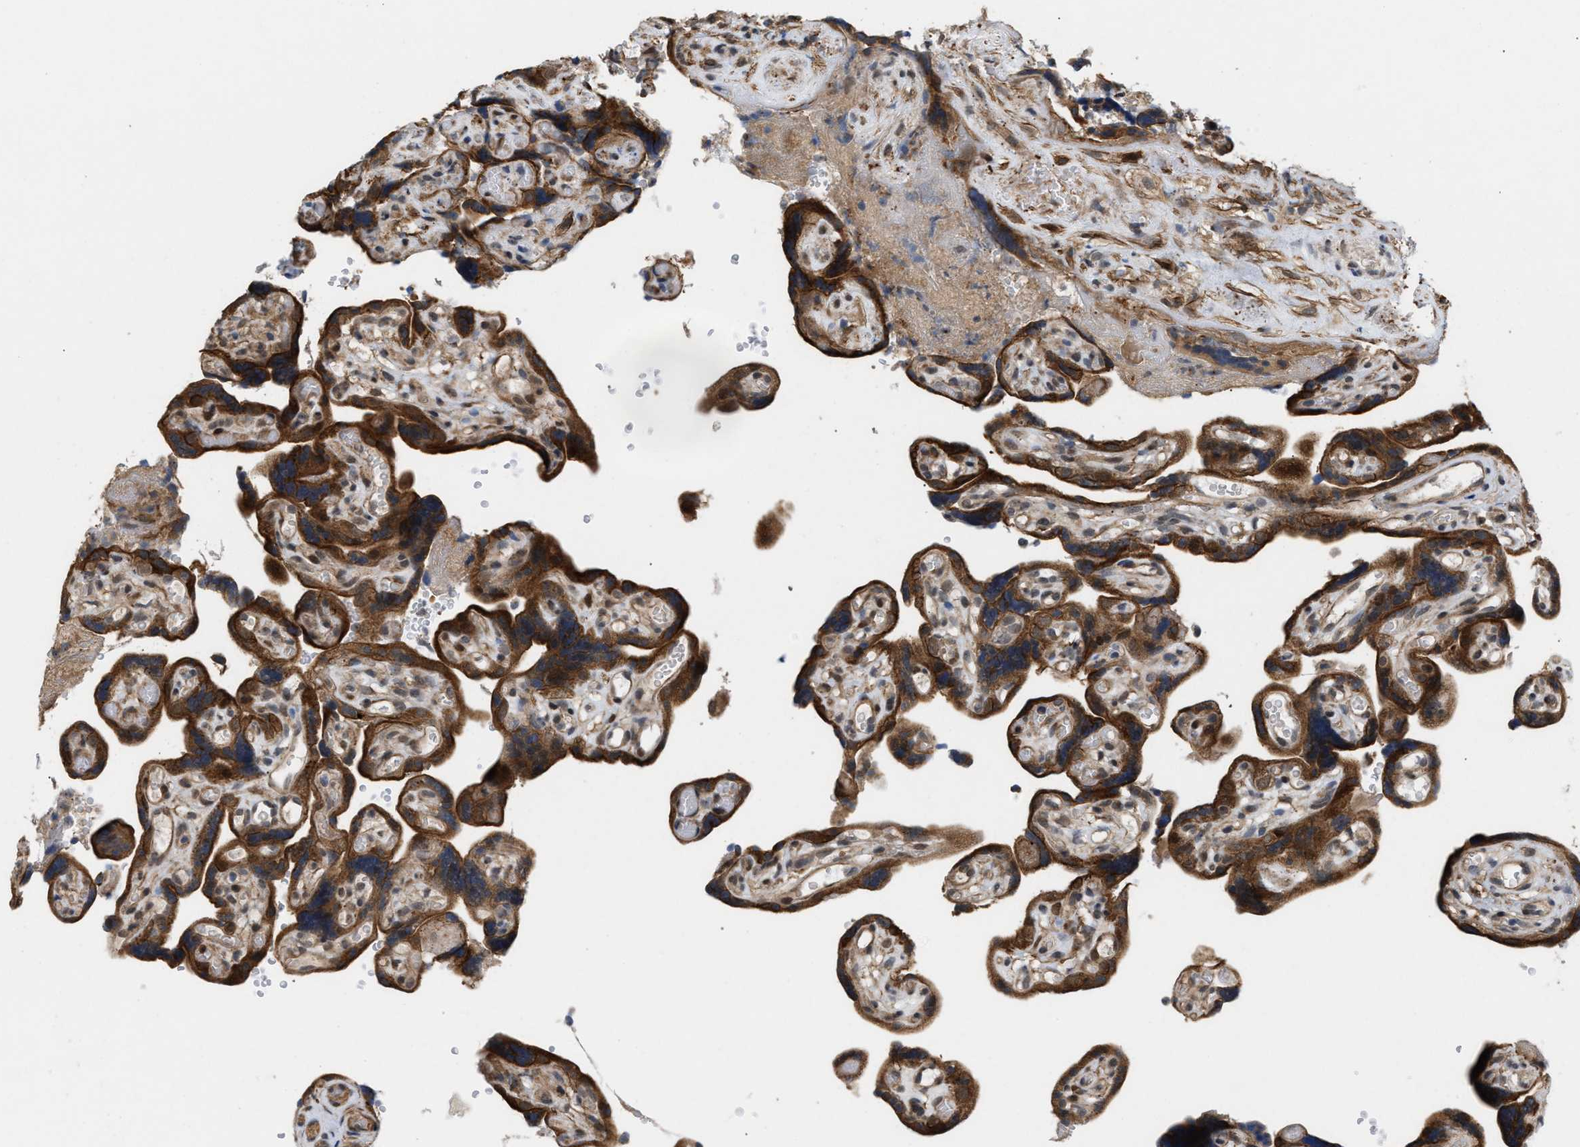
{"staining": {"intensity": "moderate", "quantity": ">75%", "location": "cytoplasmic/membranous,nuclear"}, "tissue": "placenta", "cell_type": "Decidual cells", "image_type": "normal", "snomed": [{"axis": "morphology", "description": "Normal tissue, NOS"}, {"axis": "topography", "description": "Placenta"}], "caption": "A medium amount of moderate cytoplasmic/membranous,nuclear staining is seen in approximately >75% of decidual cells in unremarkable placenta.", "gene": "MFSD6", "patient": {"sex": "female", "age": 30}}